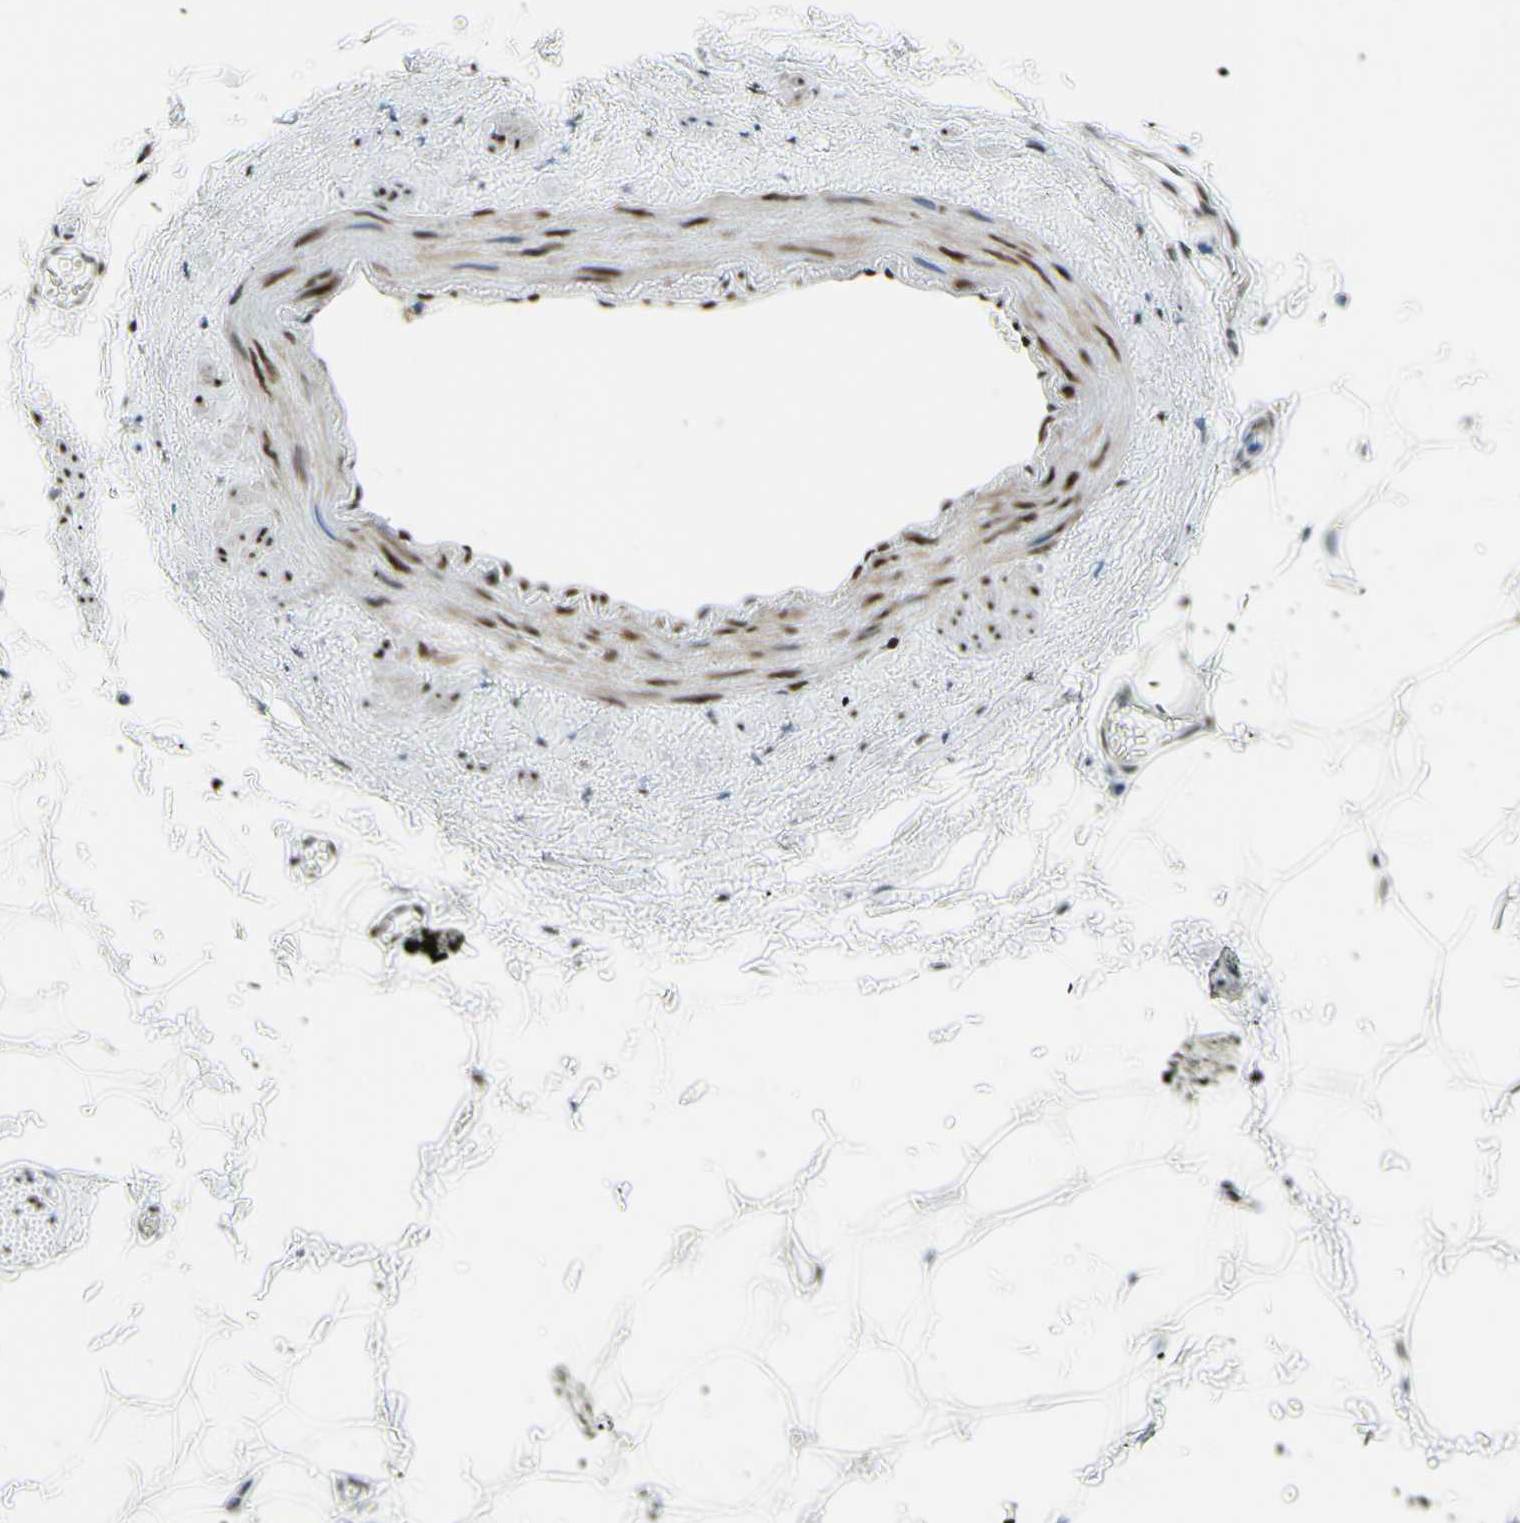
{"staining": {"intensity": "moderate", "quantity": "25%-75%", "location": "nuclear"}, "tissue": "soft tissue", "cell_type": "Chondrocytes", "image_type": "normal", "snomed": [{"axis": "morphology", "description": "Normal tissue, NOS"}, {"axis": "topography", "description": "Adipose tissue"}, {"axis": "topography", "description": "Peripheral nerve tissue"}], "caption": "DAB (3,3'-diaminobenzidine) immunohistochemical staining of benign soft tissue displays moderate nuclear protein positivity in about 25%-75% of chondrocytes. (DAB IHC with brightfield microscopy, high magnification).", "gene": "CBX7", "patient": {"sex": "male", "age": 52}}